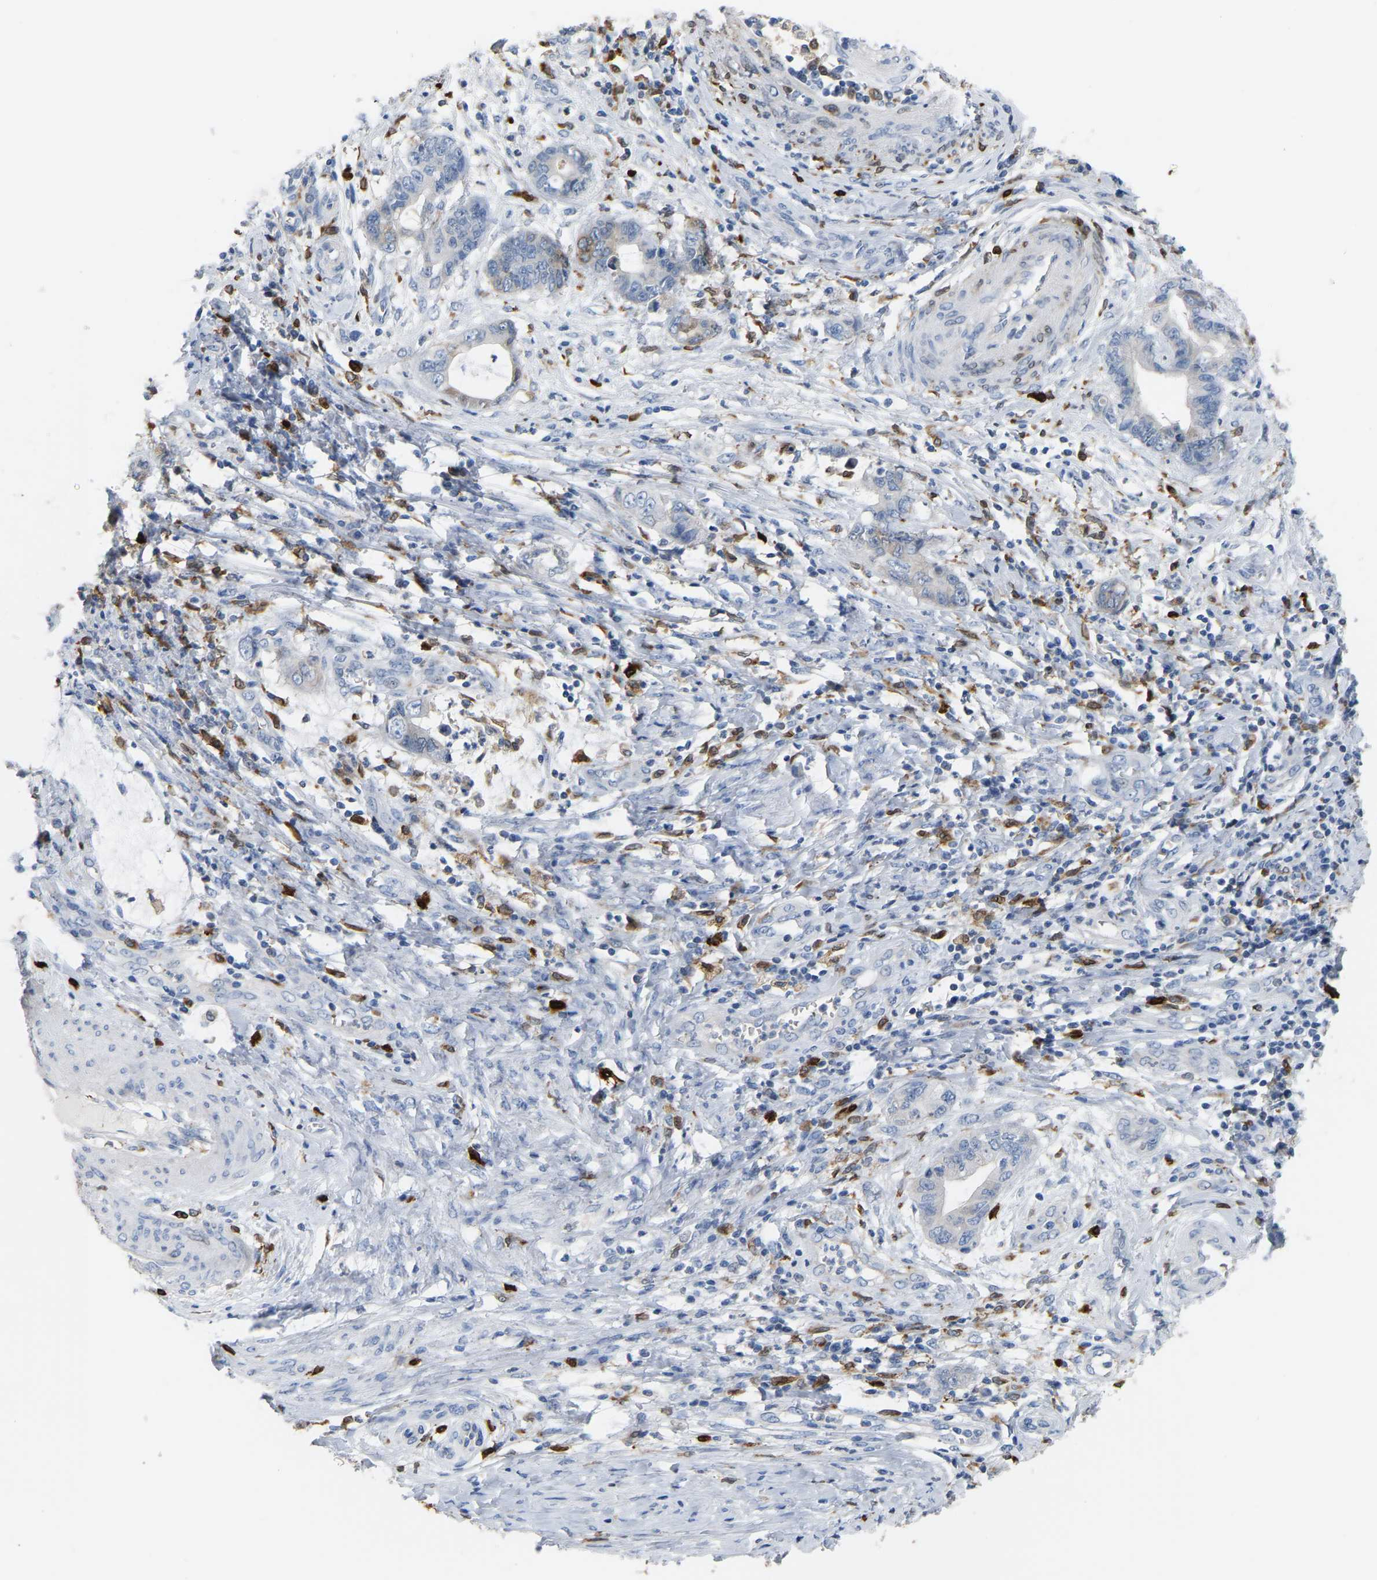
{"staining": {"intensity": "moderate", "quantity": "<25%", "location": "cytoplasmic/membranous"}, "tissue": "cervical cancer", "cell_type": "Tumor cells", "image_type": "cancer", "snomed": [{"axis": "morphology", "description": "Adenocarcinoma, NOS"}, {"axis": "topography", "description": "Cervix"}], "caption": "IHC (DAB) staining of human cervical cancer reveals moderate cytoplasmic/membranous protein positivity in about <25% of tumor cells.", "gene": "PTGS1", "patient": {"sex": "female", "age": 44}}